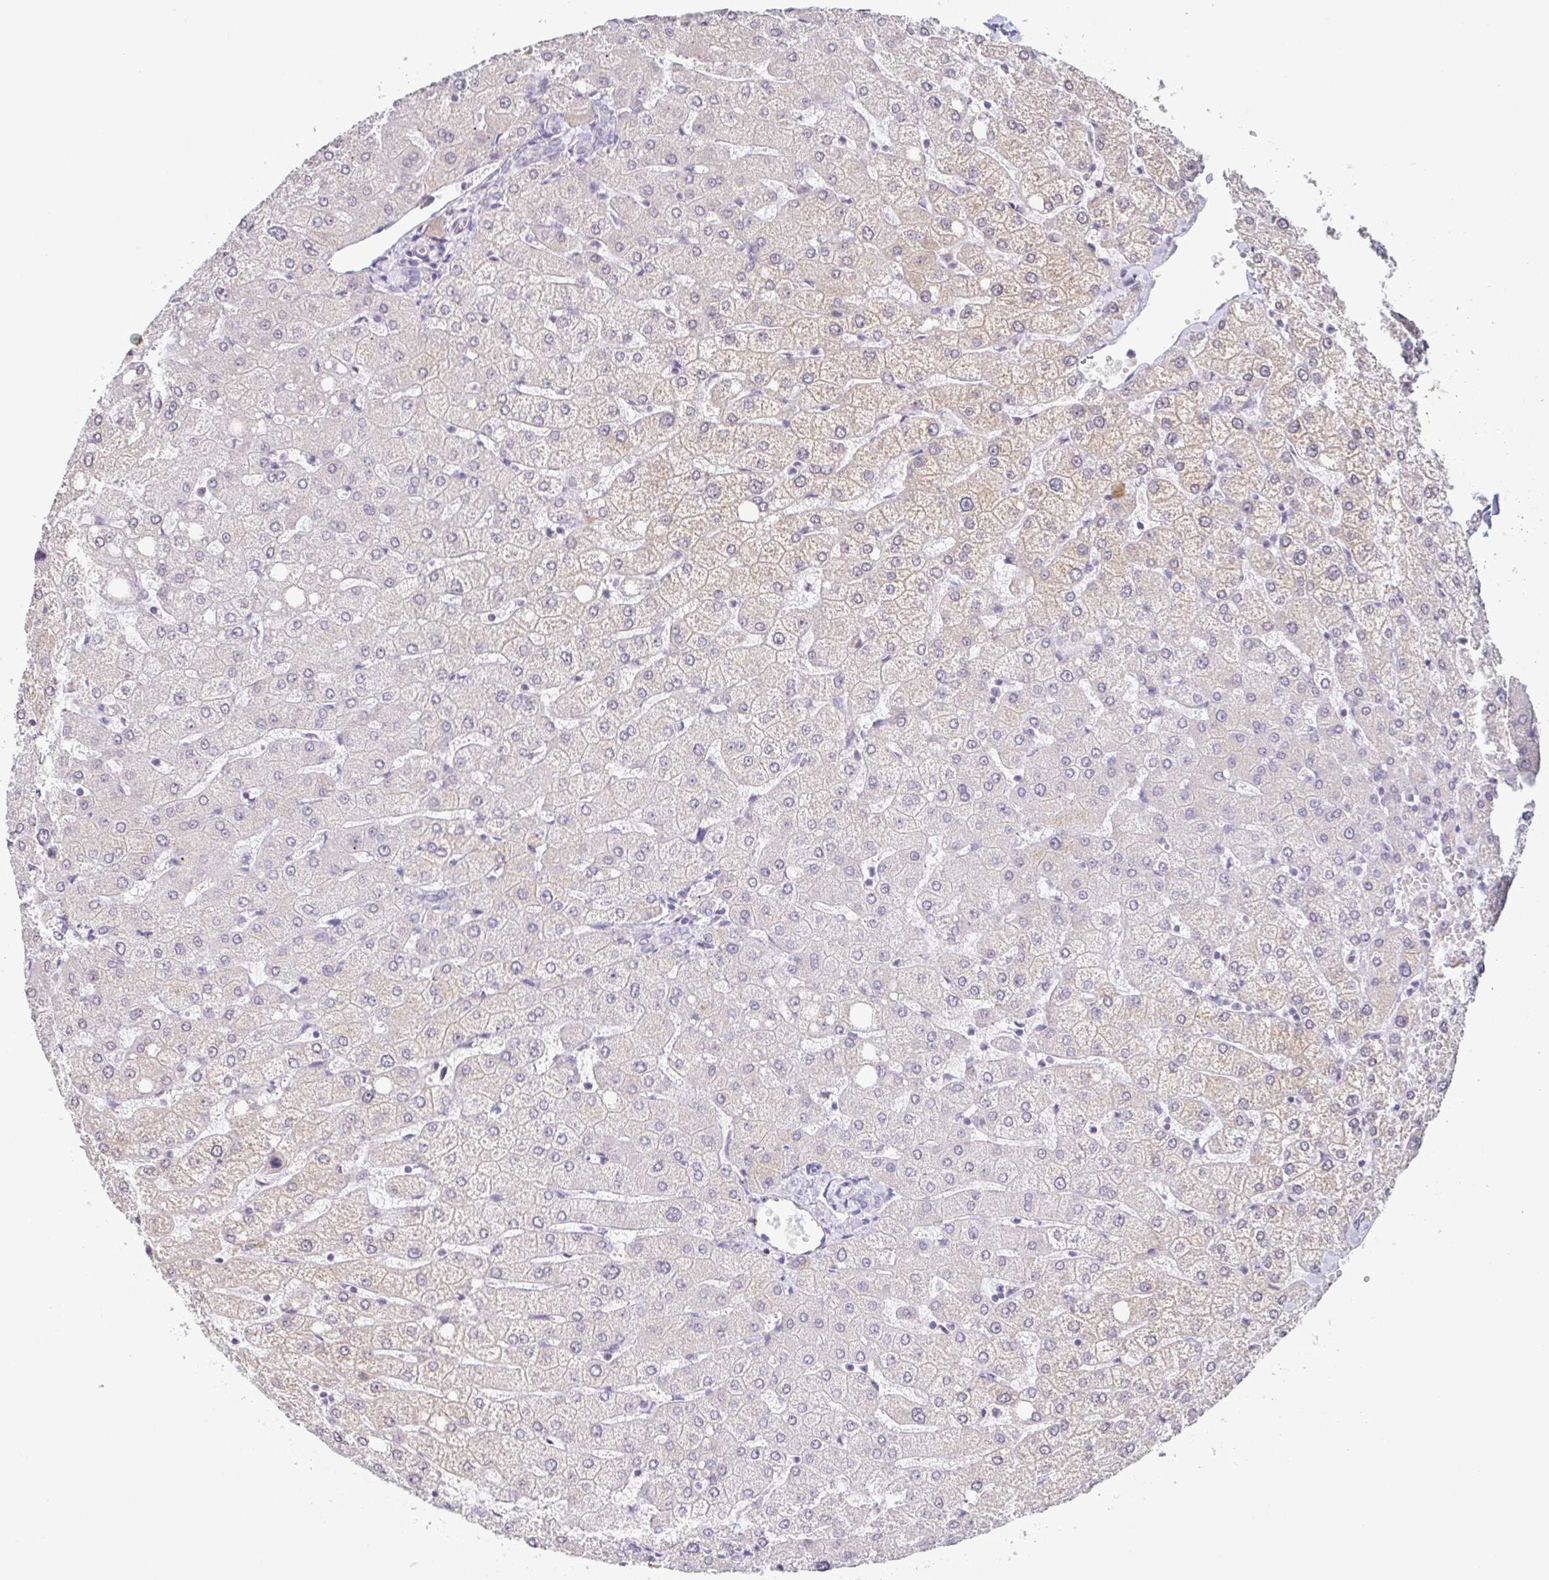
{"staining": {"intensity": "negative", "quantity": "none", "location": "none"}, "tissue": "liver", "cell_type": "Cholangiocytes", "image_type": "normal", "snomed": [{"axis": "morphology", "description": "Normal tissue, NOS"}, {"axis": "topography", "description": "Liver"}], "caption": "A high-resolution histopathology image shows immunohistochemistry staining of unremarkable liver, which exhibits no significant staining in cholangiocytes.", "gene": "PLCD4", "patient": {"sex": "female", "age": 54}}